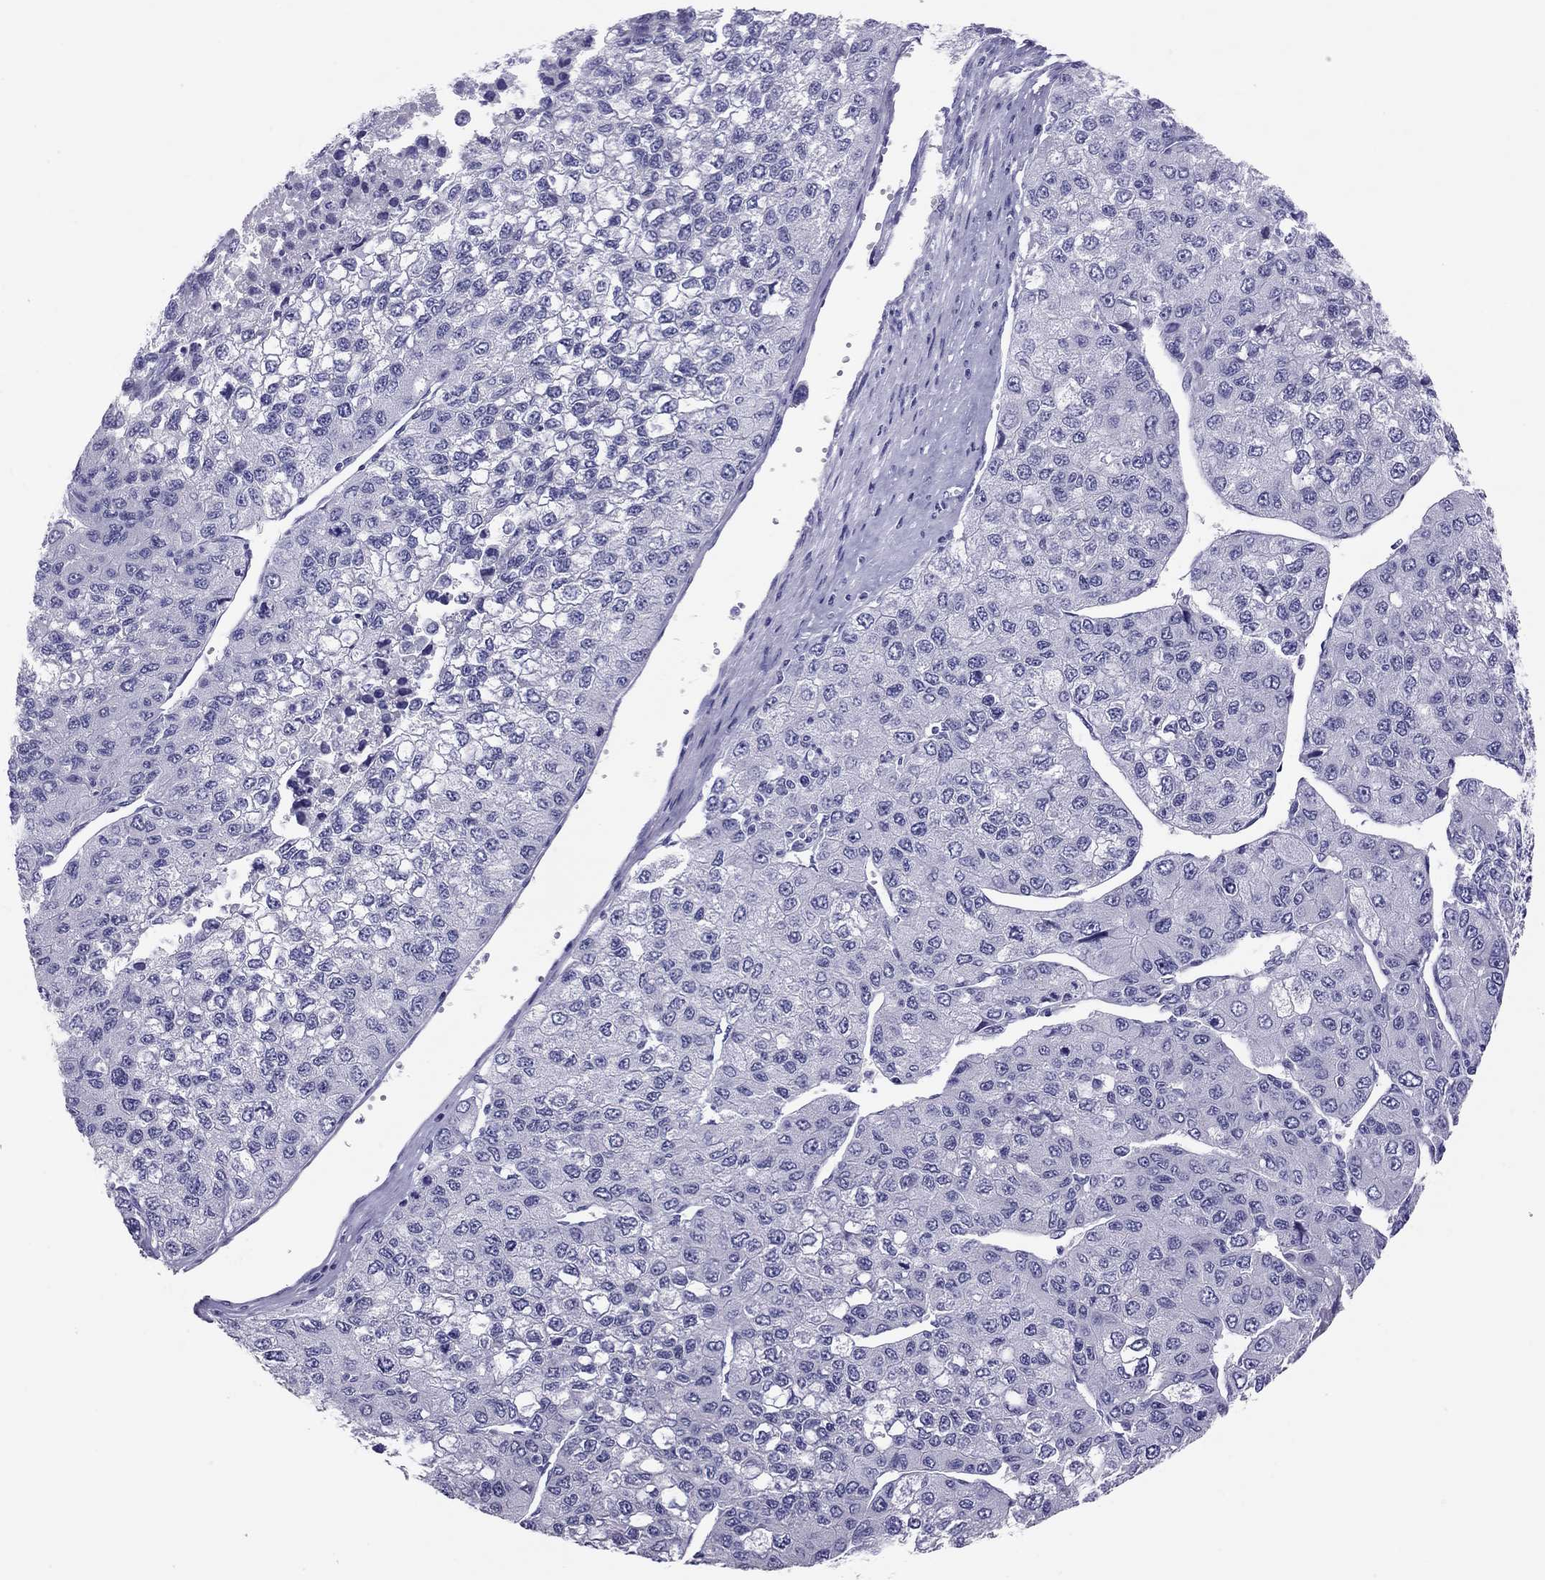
{"staining": {"intensity": "negative", "quantity": "none", "location": "none"}, "tissue": "liver cancer", "cell_type": "Tumor cells", "image_type": "cancer", "snomed": [{"axis": "morphology", "description": "Carcinoma, Hepatocellular, NOS"}, {"axis": "topography", "description": "Liver"}], "caption": "Hepatocellular carcinoma (liver) stained for a protein using IHC demonstrates no staining tumor cells.", "gene": "PSMB11", "patient": {"sex": "female", "age": 66}}